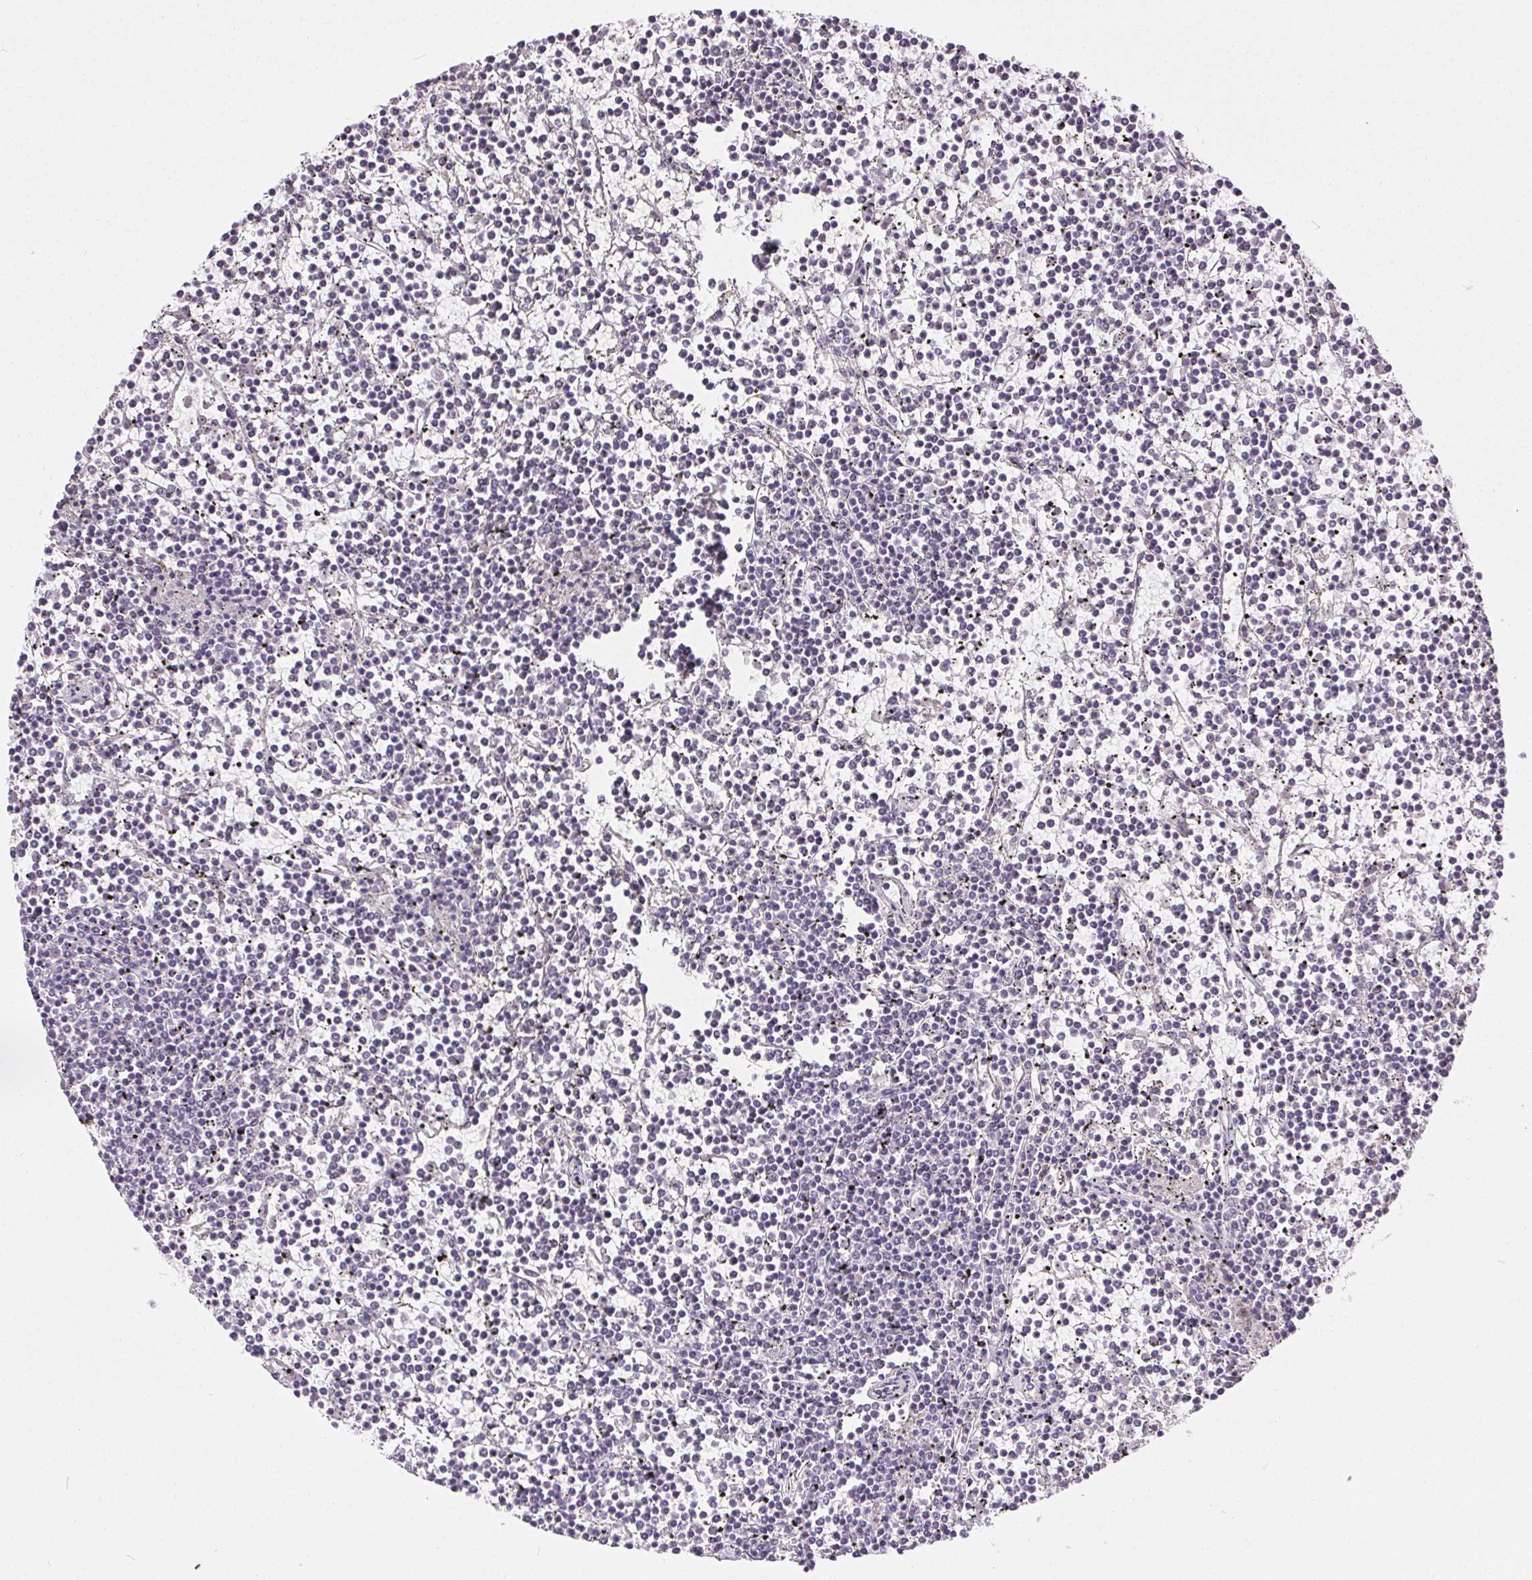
{"staining": {"intensity": "negative", "quantity": "none", "location": "none"}, "tissue": "lymphoma", "cell_type": "Tumor cells", "image_type": "cancer", "snomed": [{"axis": "morphology", "description": "Malignant lymphoma, non-Hodgkin's type, Low grade"}, {"axis": "topography", "description": "Spleen"}], "caption": "Human low-grade malignant lymphoma, non-Hodgkin's type stained for a protein using IHC exhibits no positivity in tumor cells.", "gene": "SYCE2", "patient": {"sex": "female", "age": 19}}